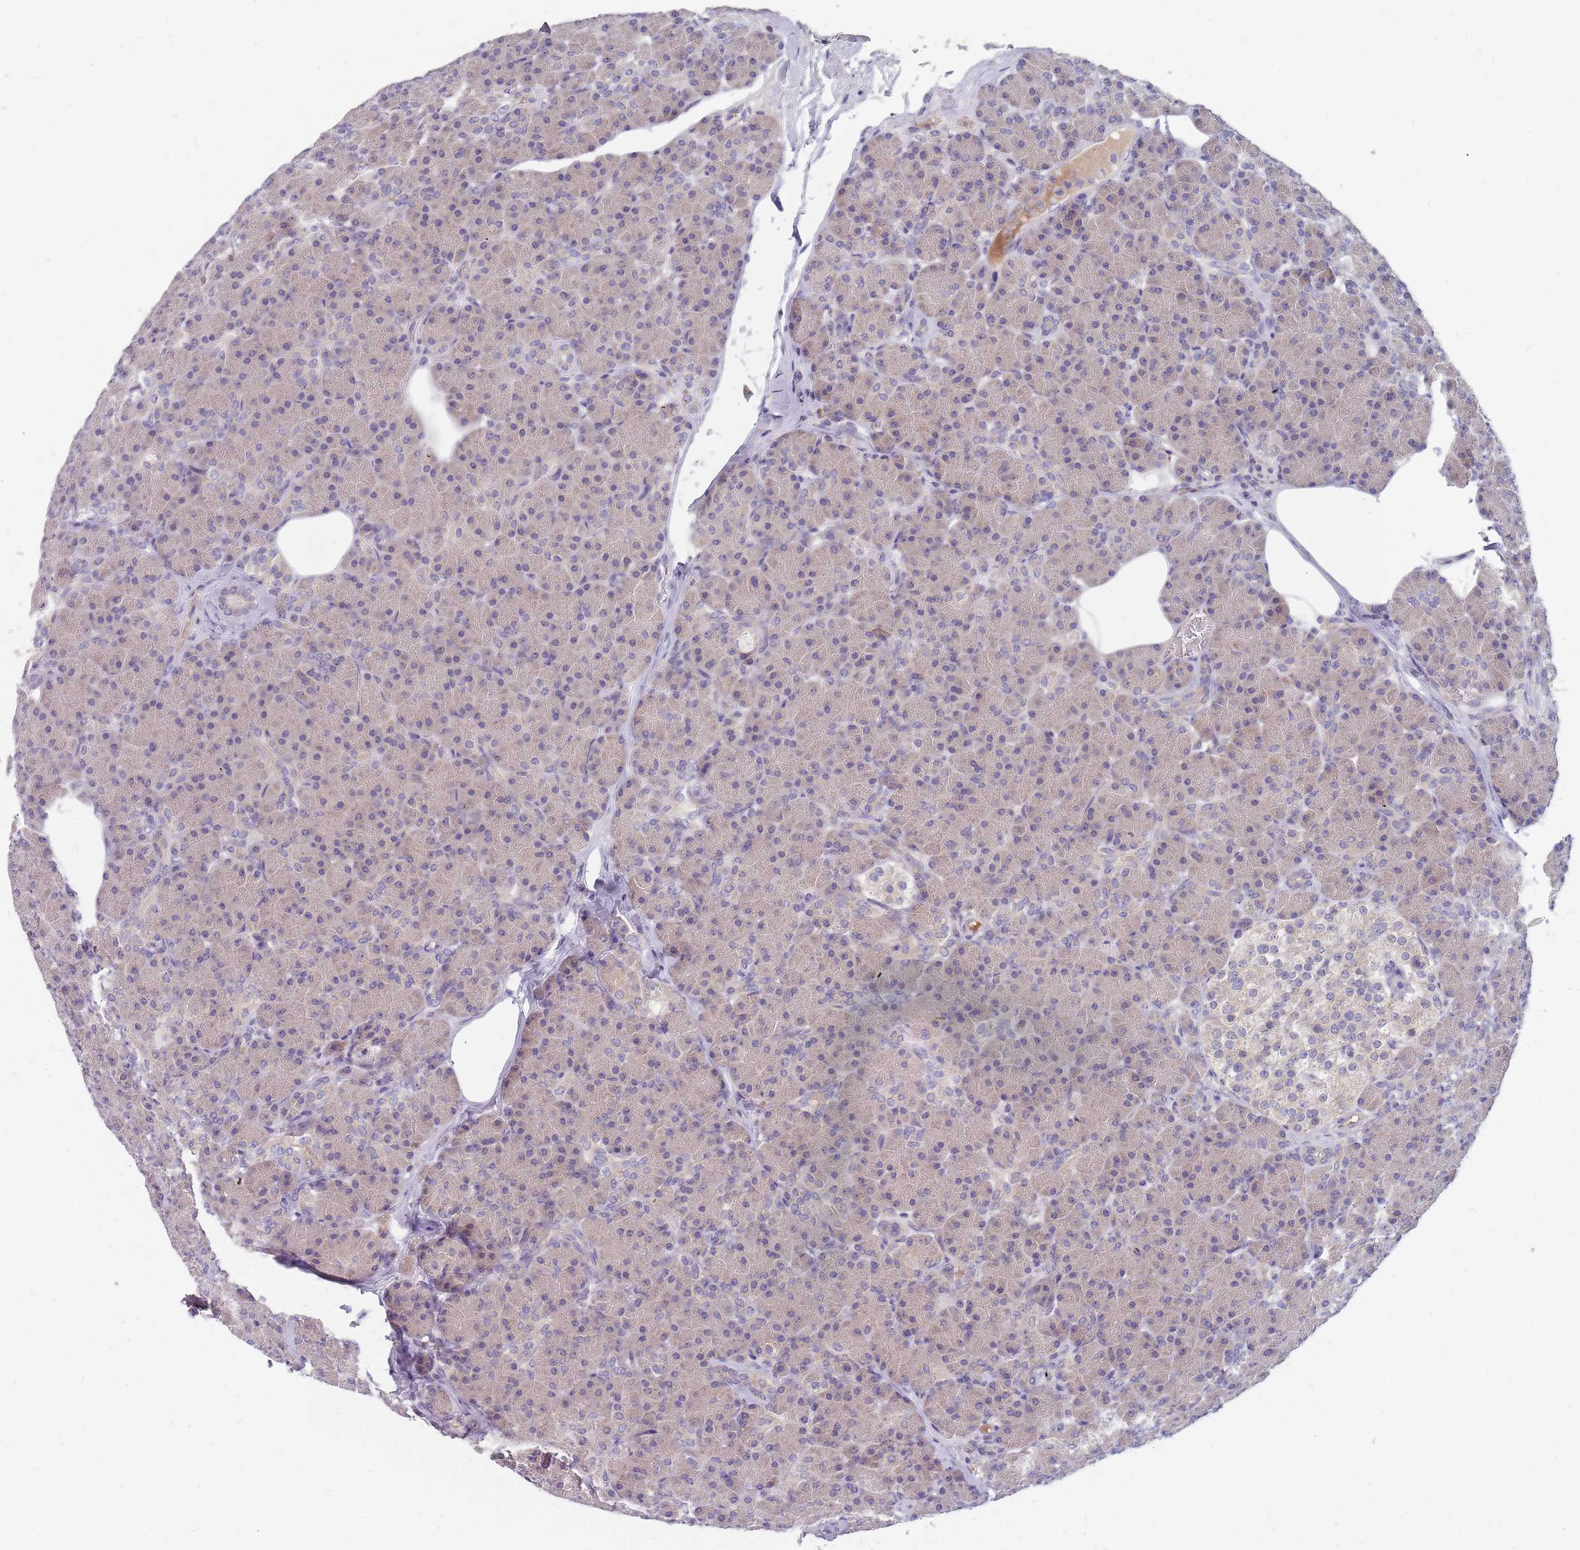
{"staining": {"intensity": "negative", "quantity": "none", "location": "none"}, "tissue": "pancreas", "cell_type": "Exocrine glandular cells", "image_type": "normal", "snomed": [{"axis": "morphology", "description": "Normal tissue, NOS"}, {"axis": "topography", "description": "Pancreas"}], "caption": "A high-resolution micrograph shows immunohistochemistry staining of normal pancreas, which shows no significant positivity in exocrine glandular cells. (Stains: DAB (3,3'-diaminobenzidine) IHC with hematoxylin counter stain, Microscopy: brightfield microscopy at high magnification).", "gene": "CMTR2", "patient": {"sex": "female", "age": 43}}